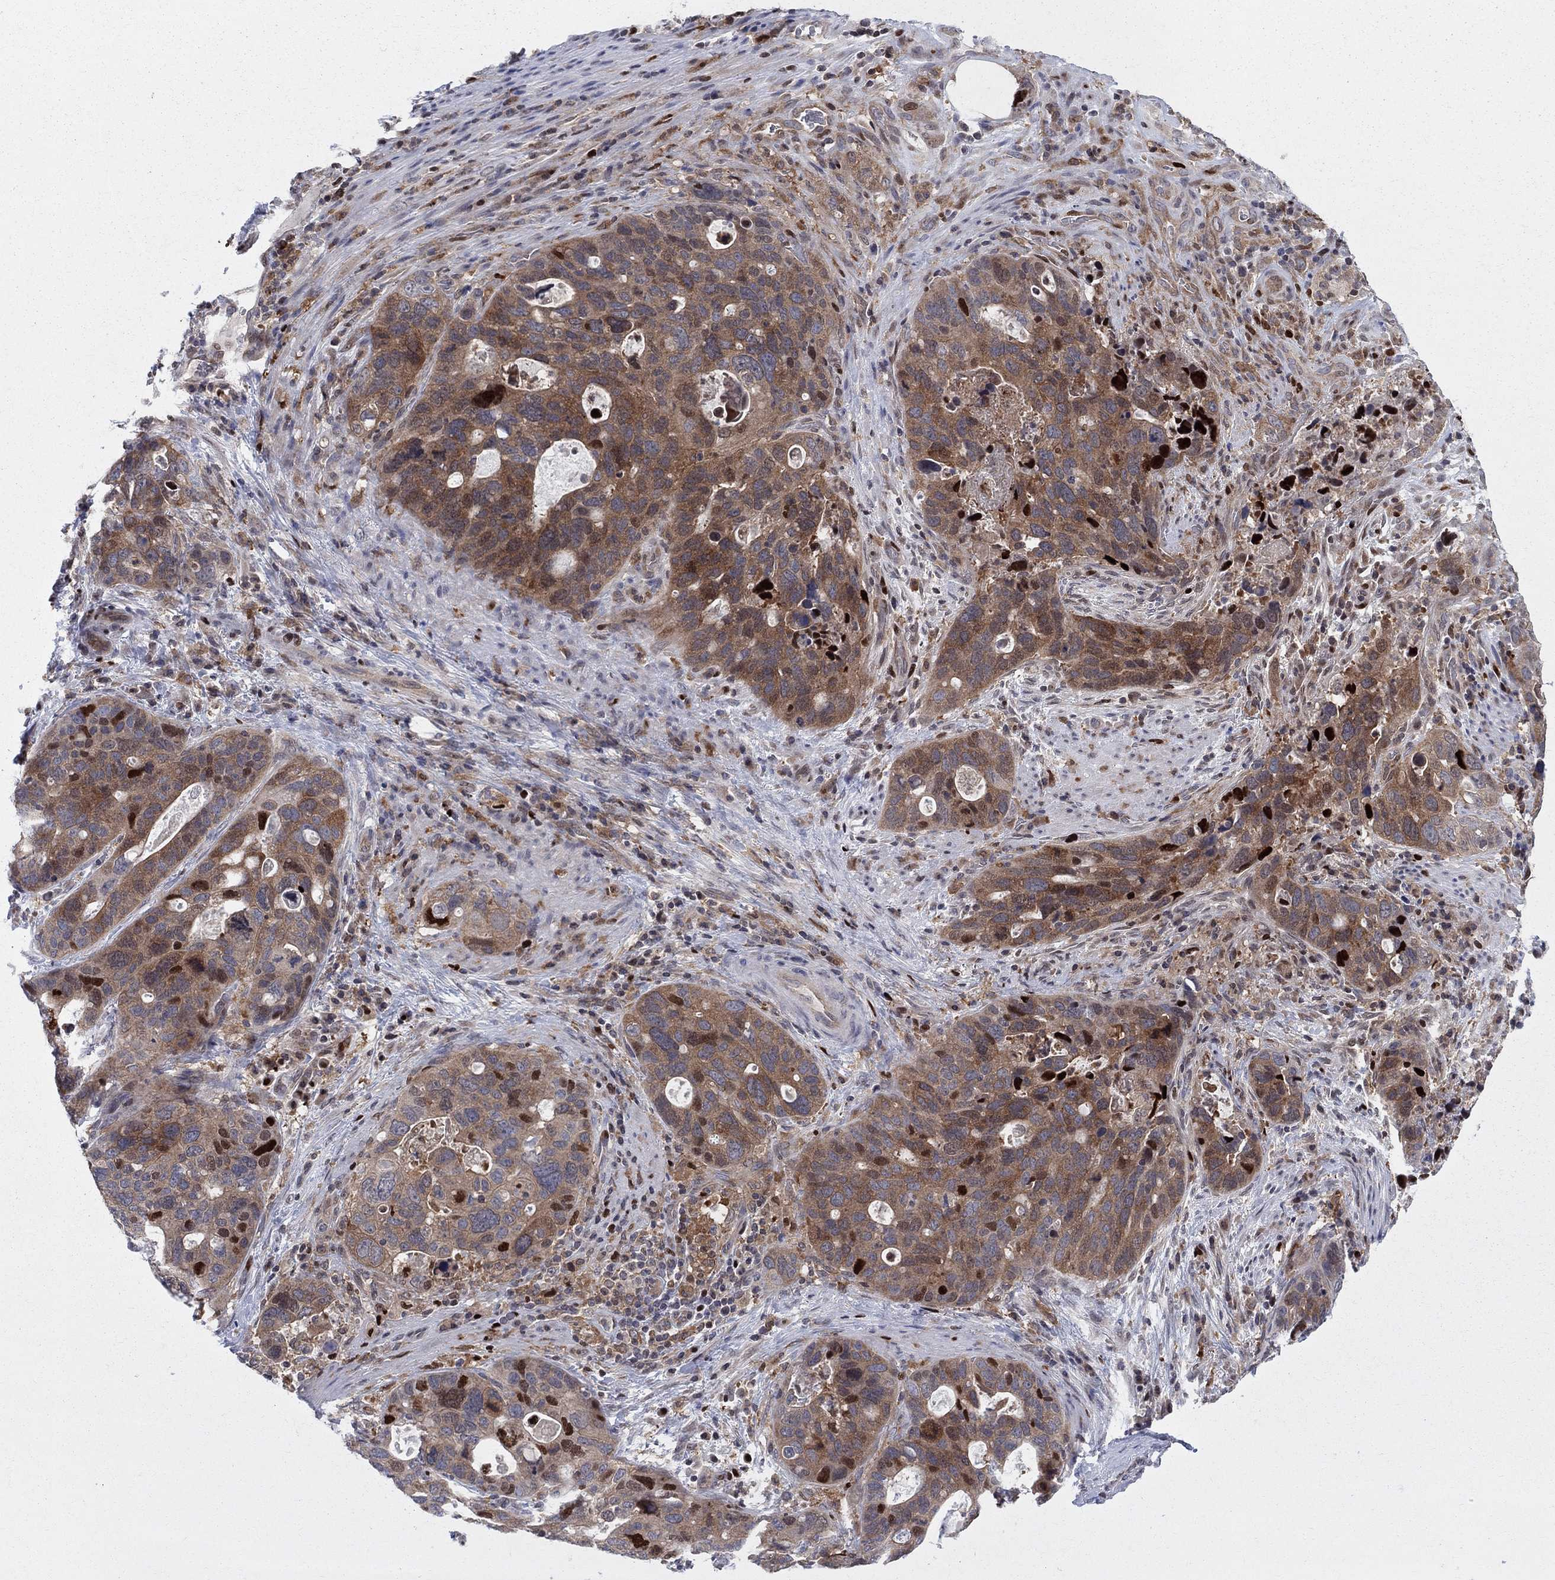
{"staining": {"intensity": "strong", "quantity": "<25%", "location": "nuclear"}, "tissue": "stomach cancer", "cell_type": "Tumor cells", "image_type": "cancer", "snomed": [{"axis": "morphology", "description": "Adenocarcinoma, NOS"}, {"axis": "topography", "description": "Stomach"}], "caption": "Immunohistochemical staining of human stomach cancer (adenocarcinoma) demonstrates medium levels of strong nuclear protein staining in approximately <25% of tumor cells. (DAB = brown stain, brightfield microscopy at high magnification).", "gene": "ZNHIT3", "patient": {"sex": "male", "age": 54}}